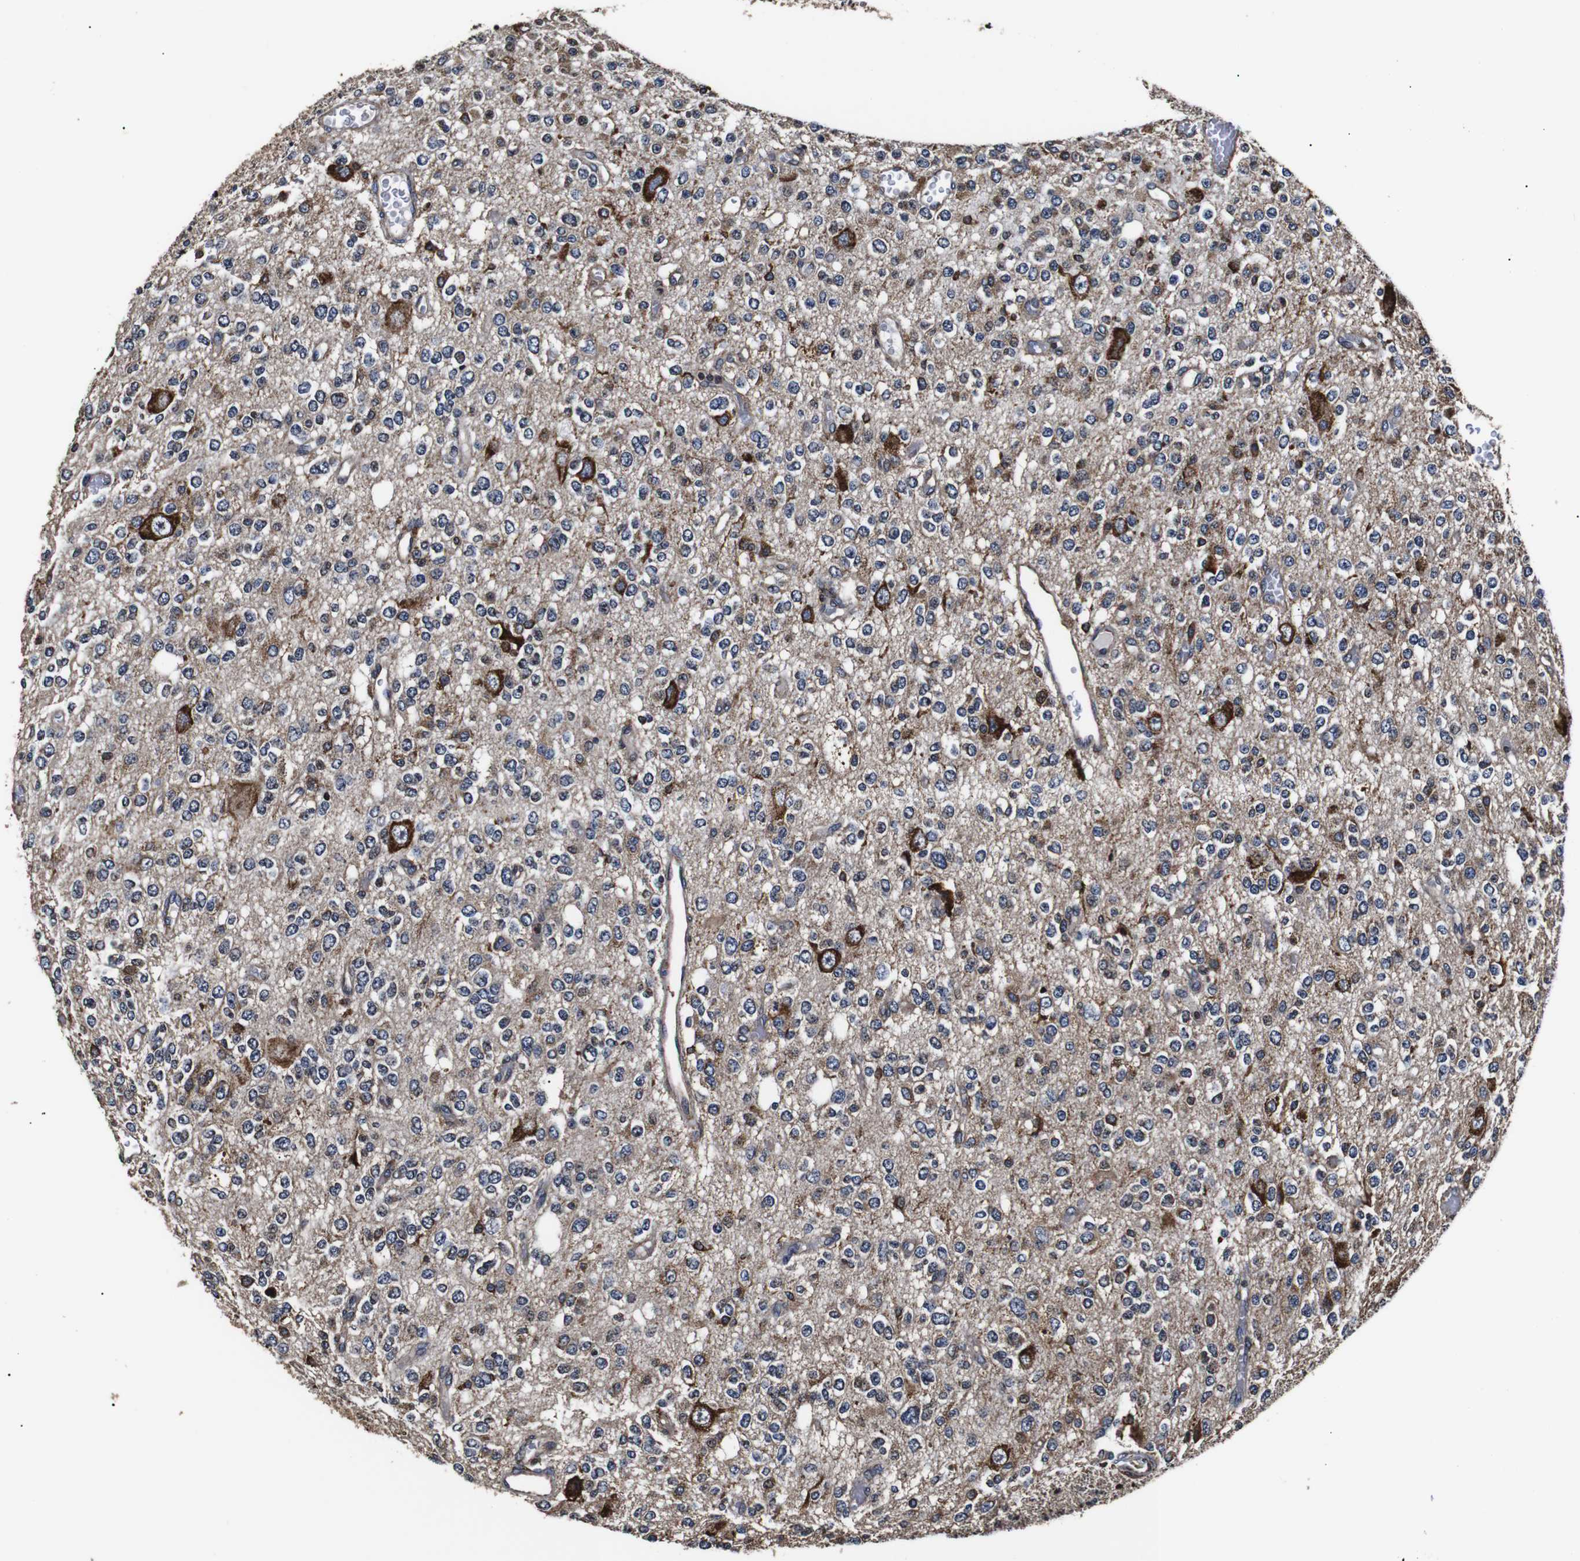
{"staining": {"intensity": "moderate", "quantity": "<25%", "location": "cytoplasmic/membranous"}, "tissue": "glioma", "cell_type": "Tumor cells", "image_type": "cancer", "snomed": [{"axis": "morphology", "description": "Glioma, malignant, Low grade"}, {"axis": "topography", "description": "Brain"}], "caption": "Protein expression by immunohistochemistry displays moderate cytoplasmic/membranous staining in about <25% of tumor cells in glioma.", "gene": "HHIP", "patient": {"sex": "male", "age": 38}}